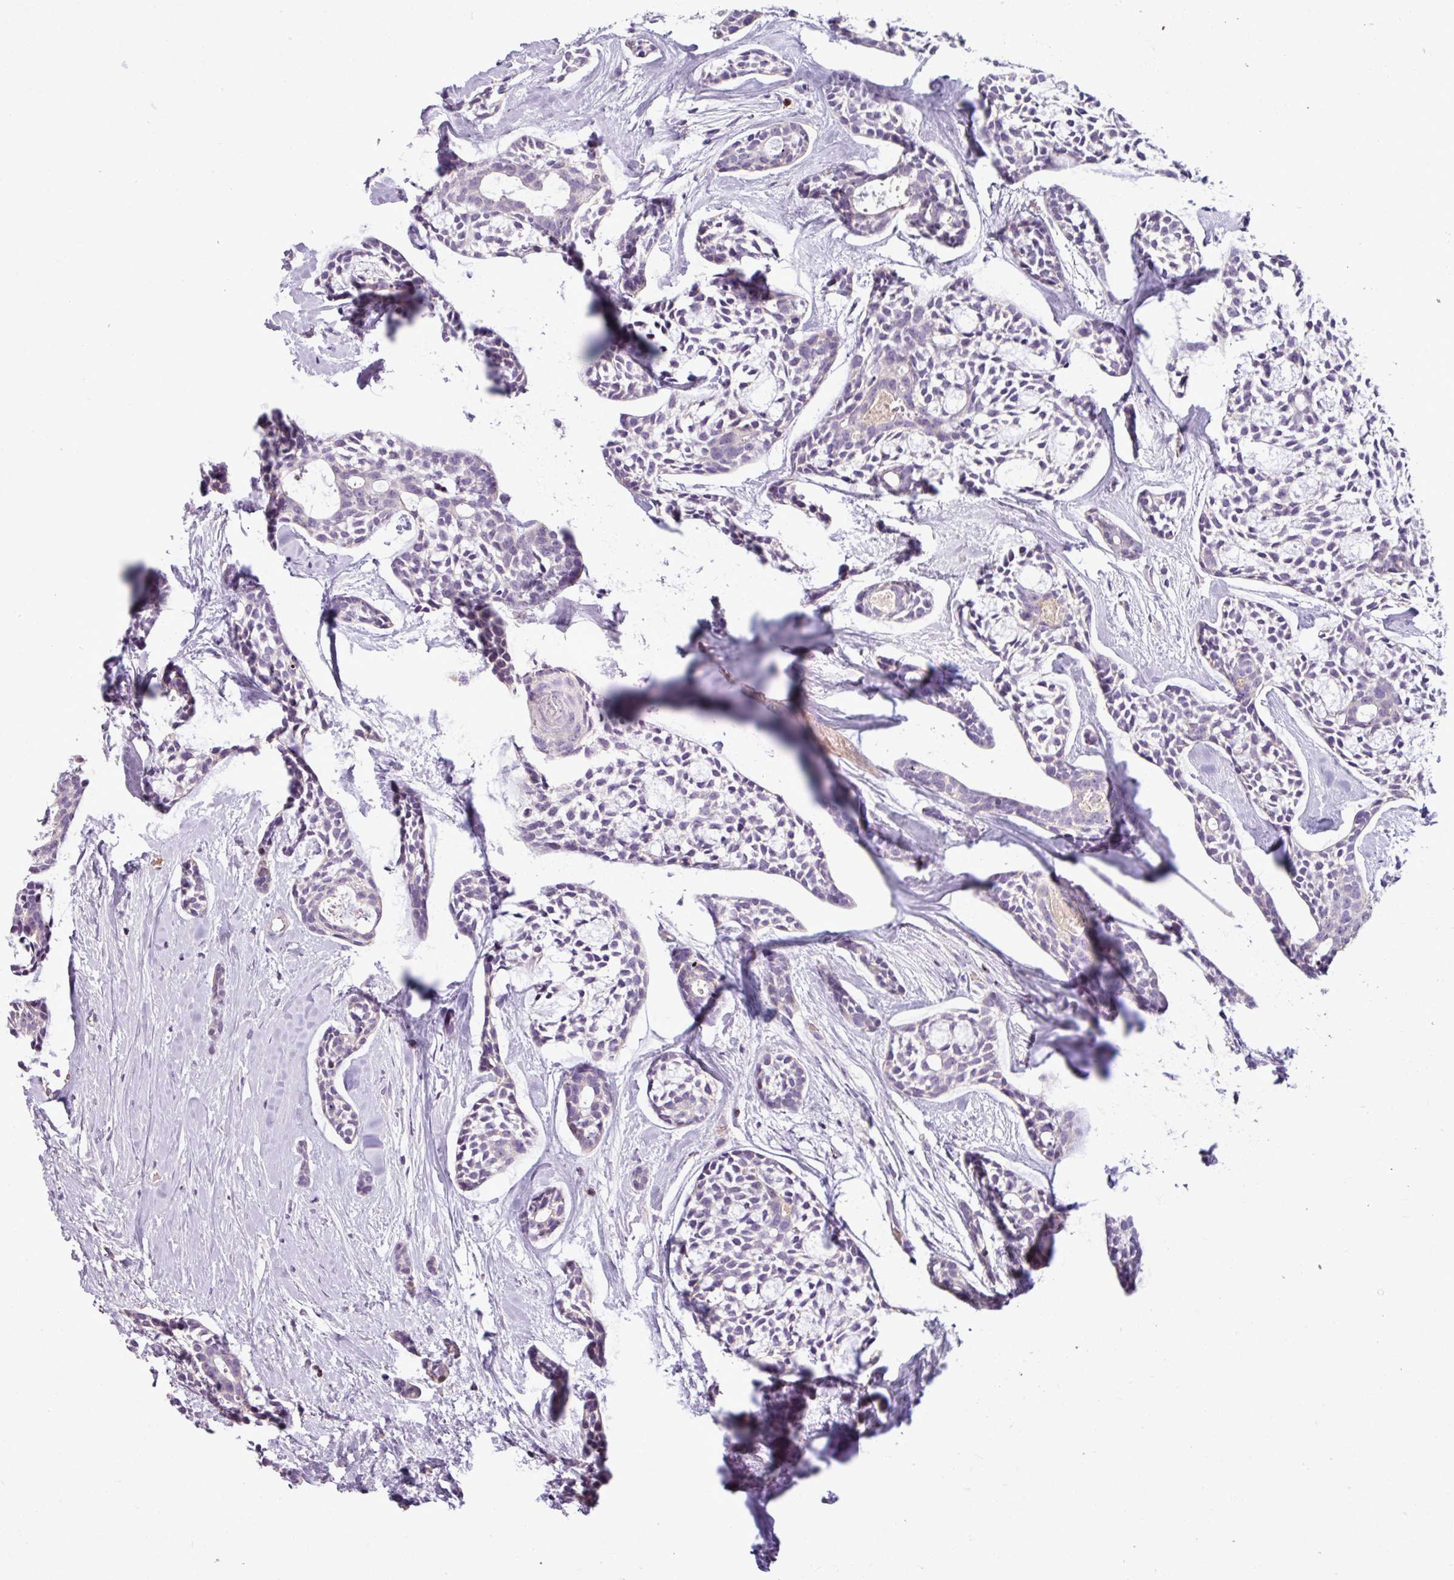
{"staining": {"intensity": "negative", "quantity": "none", "location": "none"}, "tissue": "head and neck cancer", "cell_type": "Tumor cells", "image_type": "cancer", "snomed": [{"axis": "morphology", "description": "Adenocarcinoma, NOS"}, {"axis": "topography", "description": "Subcutis"}, {"axis": "topography", "description": "Head-Neck"}], "caption": "A histopathology image of head and neck cancer stained for a protein exhibits no brown staining in tumor cells. Brightfield microscopy of IHC stained with DAB (3,3'-diaminobenzidine) (brown) and hematoxylin (blue), captured at high magnification.", "gene": "IL17A", "patient": {"sex": "female", "age": 73}}